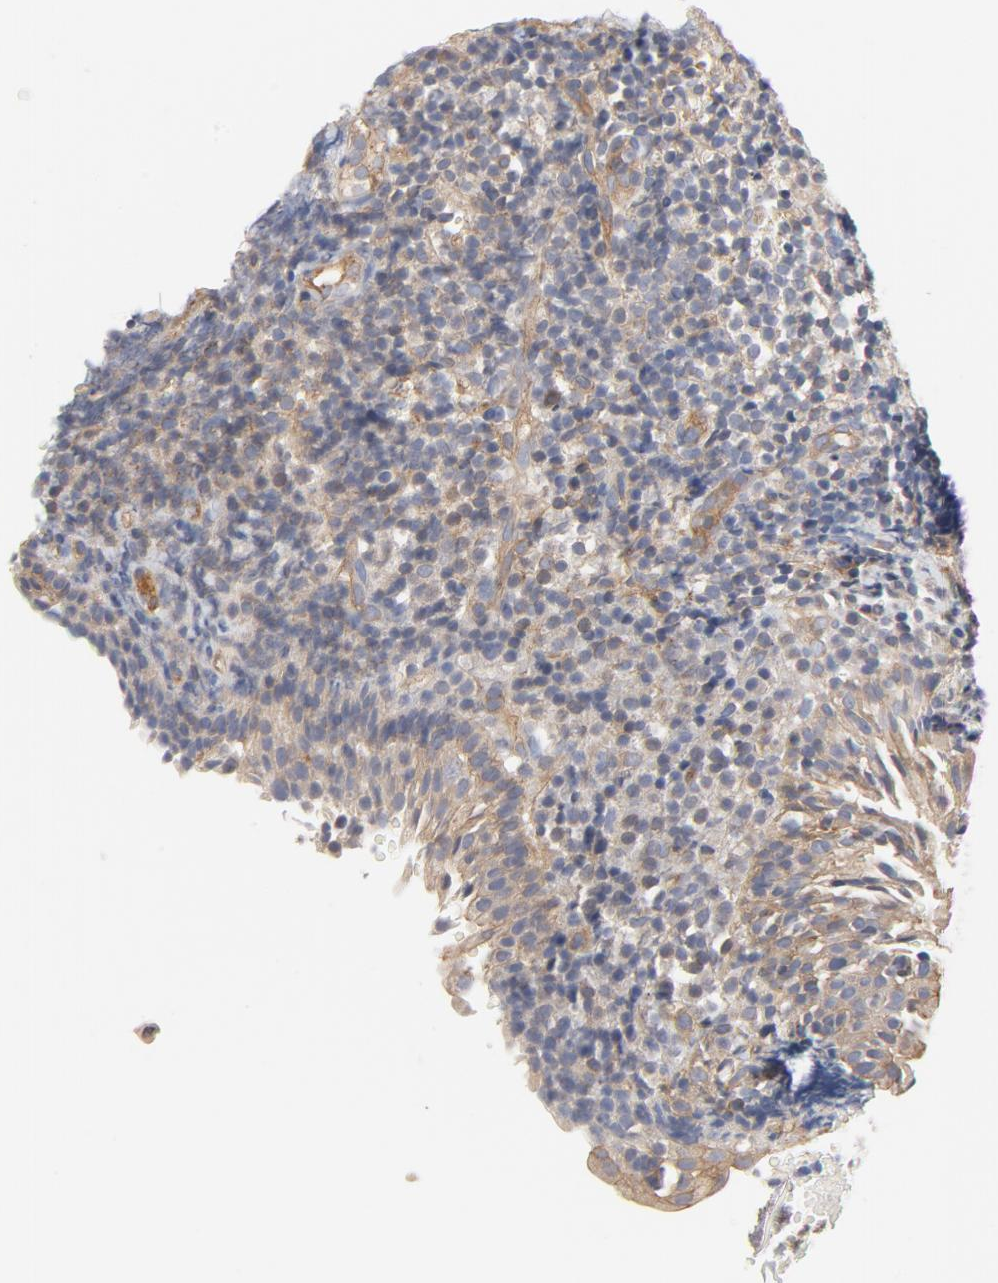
{"staining": {"intensity": "weak", "quantity": ">75%", "location": "cytoplasmic/membranous"}, "tissue": "tonsil", "cell_type": "Germinal center cells", "image_type": "normal", "snomed": [{"axis": "morphology", "description": "Normal tissue, NOS"}, {"axis": "topography", "description": "Tonsil"}], "caption": "IHC (DAB) staining of unremarkable tonsil shows weak cytoplasmic/membranous protein staining in about >75% of germinal center cells. (Stains: DAB in brown, nuclei in blue, Microscopy: brightfield microscopy at high magnification).", "gene": "STRN3", "patient": {"sex": "female", "age": 40}}